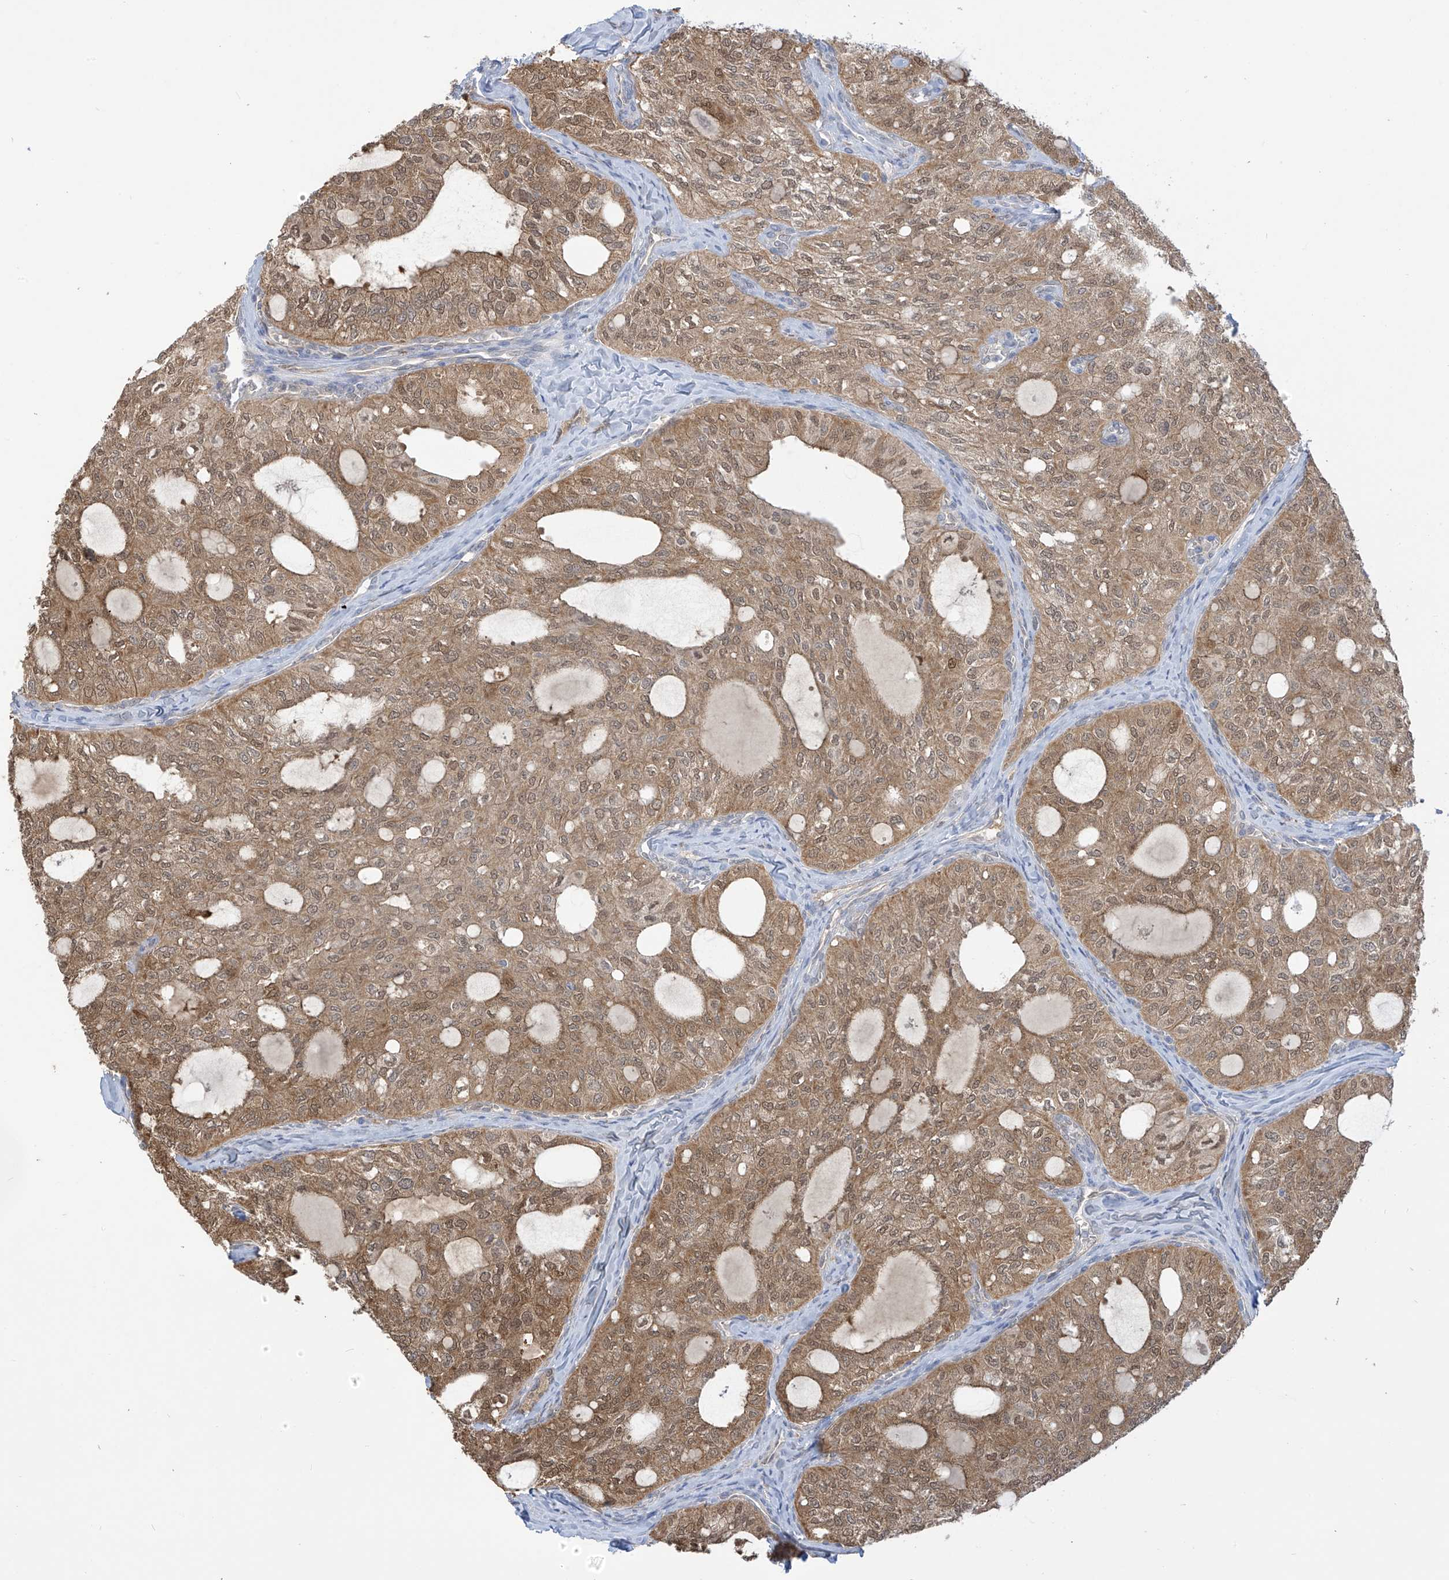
{"staining": {"intensity": "moderate", "quantity": ">75%", "location": "cytoplasmic/membranous,nuclear"}, "tissue": "thyroid cancer", "cell_type": "Tumor cells", "image_type": "cancer", "snomed": [{"axis": "morphology", "description": "Follicular adenoma carcinoma, NOS"}, {"axis": "topography", "description": "Thyroid gland"}], "caption": "Tumor cells exhibit moderate cytoplasmic/membranous and nuclear positivity in about >75% of cells in follicular adenoma carcinoma (thyroid).", "gene": "IDH1", "patient": {"sex": "male", "age": 75}}